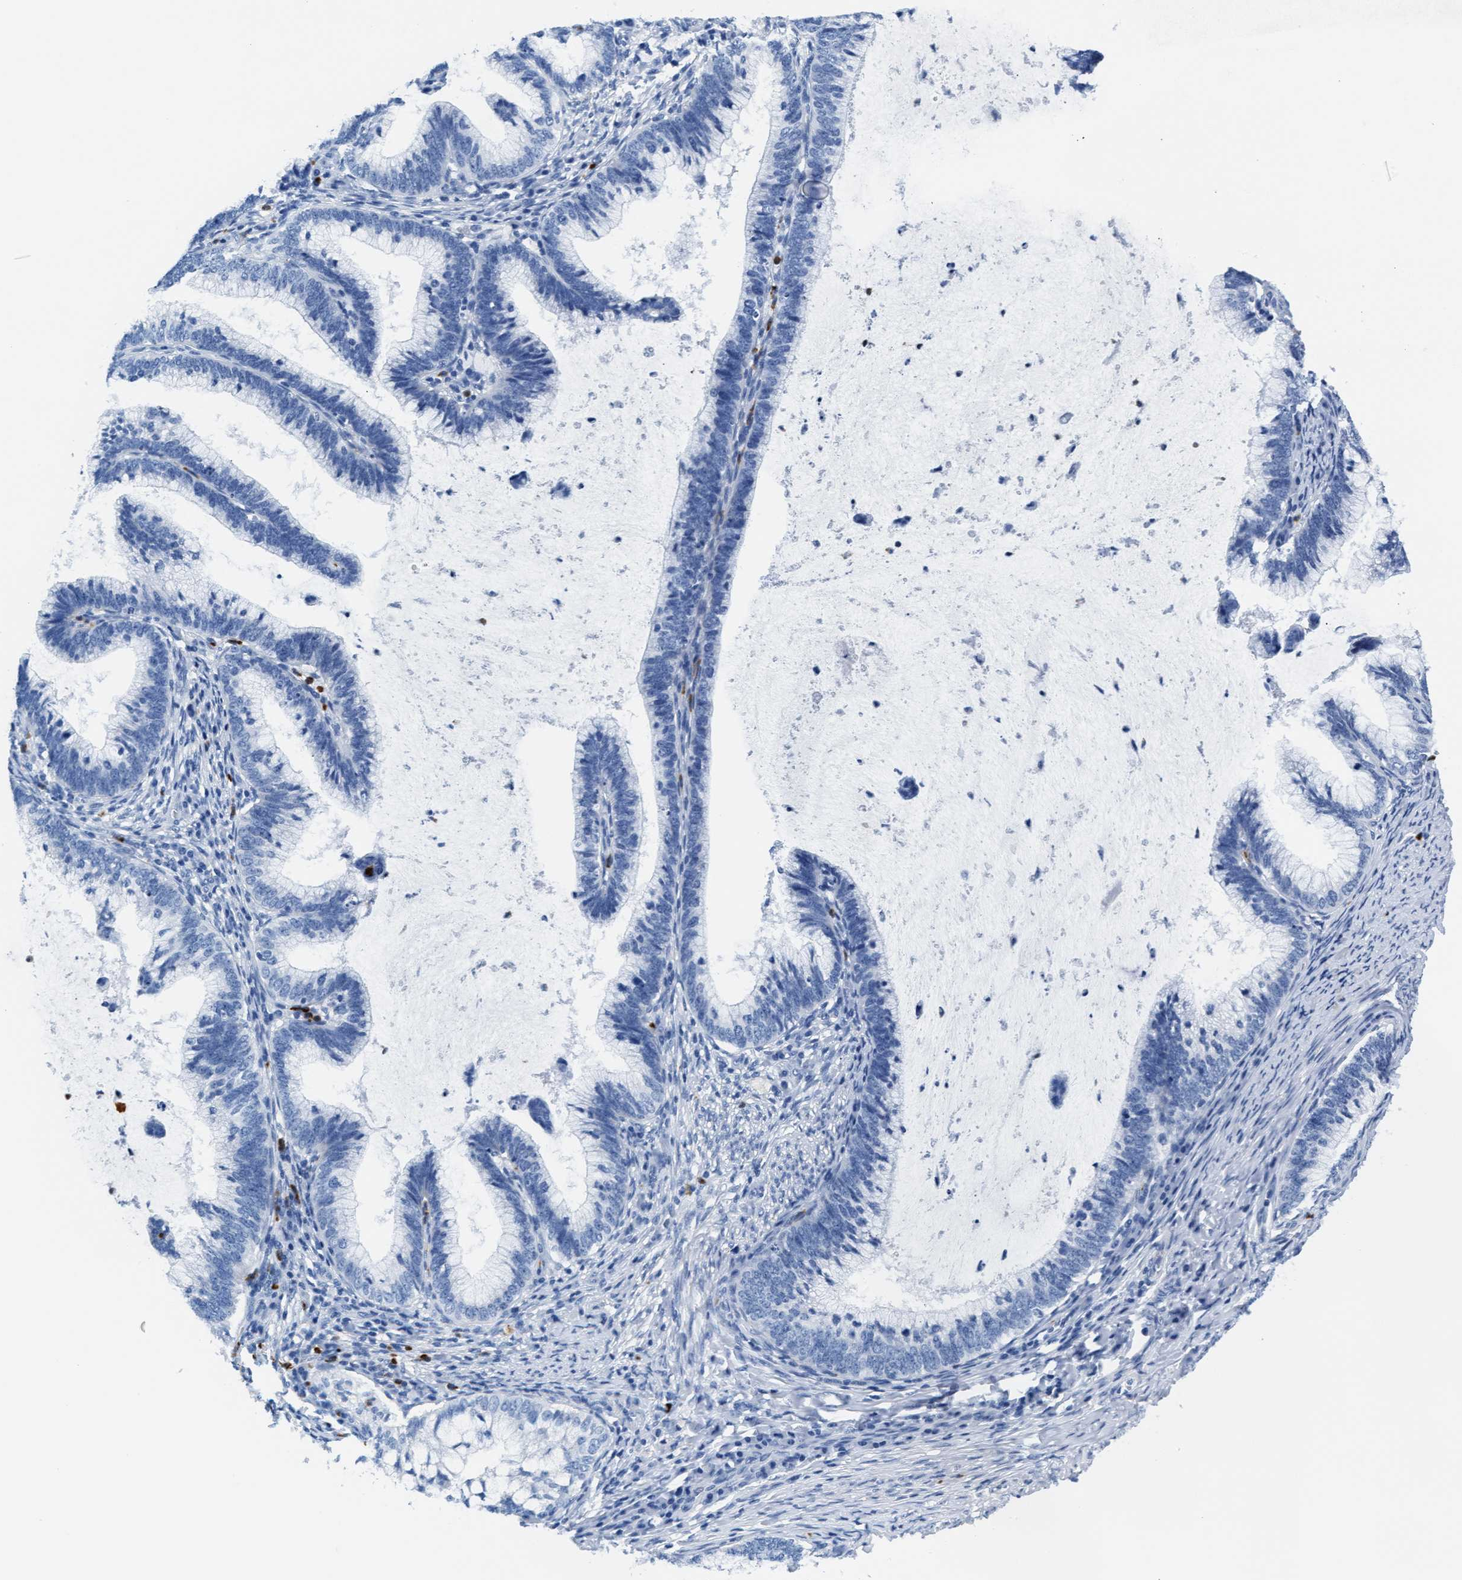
{"staining": {"intensity": "negative", "quantity": "none", "location": "none"}, "tissue": "cervical cancer", "cell_type": "Tumor cells", "image_type": "cancer", "snomed": [{"axis": "morphology", "description": "Adenocarcinoma, NOS"}, {"axis": "topography", "description": "Cervix"}], "caption": "This is an immunohistochemistry histopathology image of cervical cancer. There is no positivity in tumor cells.", "gene": "MMP8", "patient": {"sex": "female", "age": 36}}